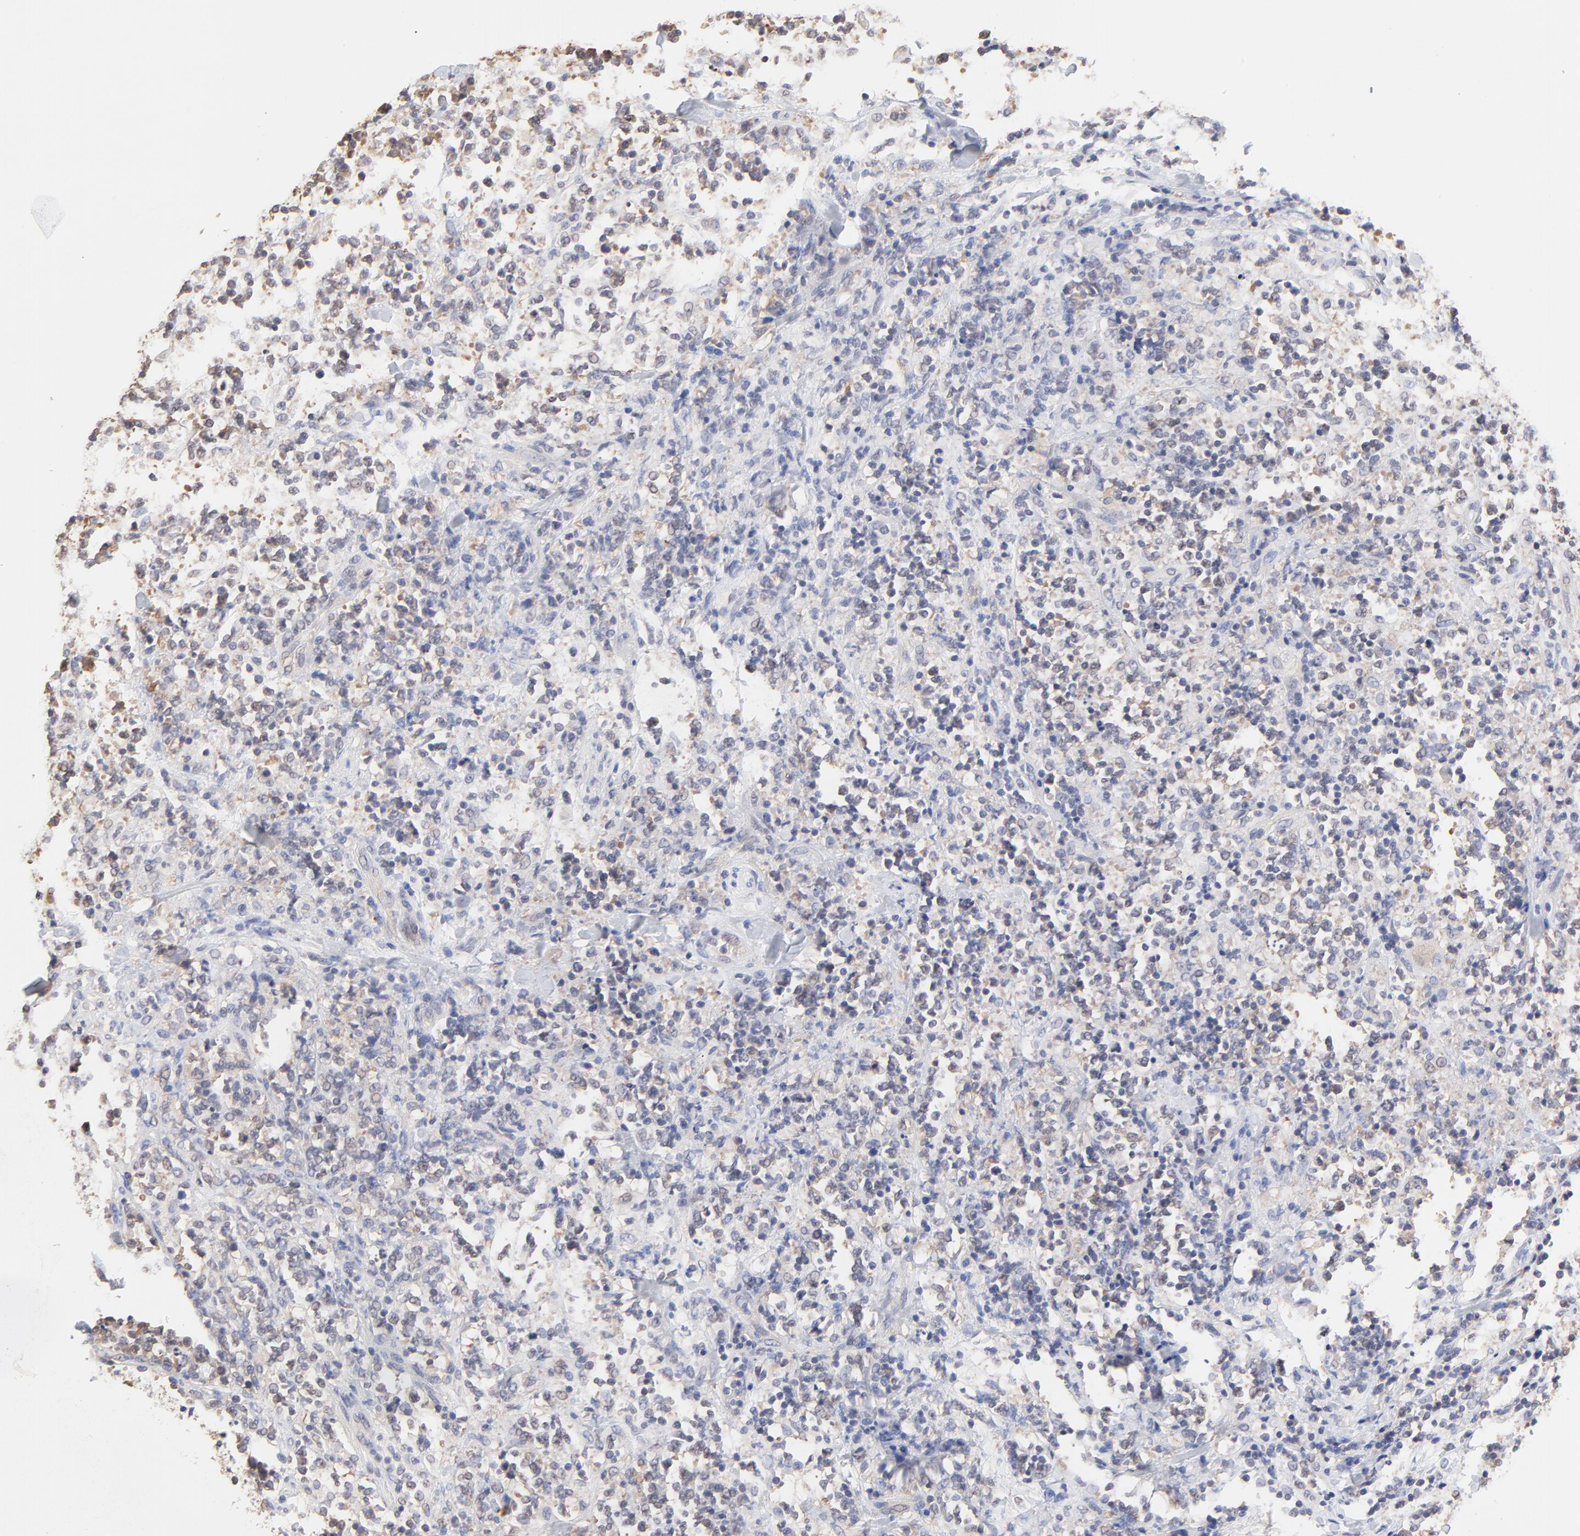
{"staining": {"intensity": "weak", "quantity": "25%-75%", "location": "cytoplasmic/membranous"}, "tissue": "lymphoma", "cell_type": "Tumor cells", "image_type": "cancer", "snomed": [{"axis": "morphology", "description": "Malignant lymphoma, non-Hodgkin's type, High grade"}, {"axis": "topography", "description": "Soft tissue"}], "caption": "Protein analysis of high-grade malignant lymphoma, non-Hodgkin's type tissue demonstrates weak cytoplasmic/membranous positivity in approximately 25%-75% of tumor cells.", "gene": "CCT2", "patient": {"sex": "male", "age": 18}}